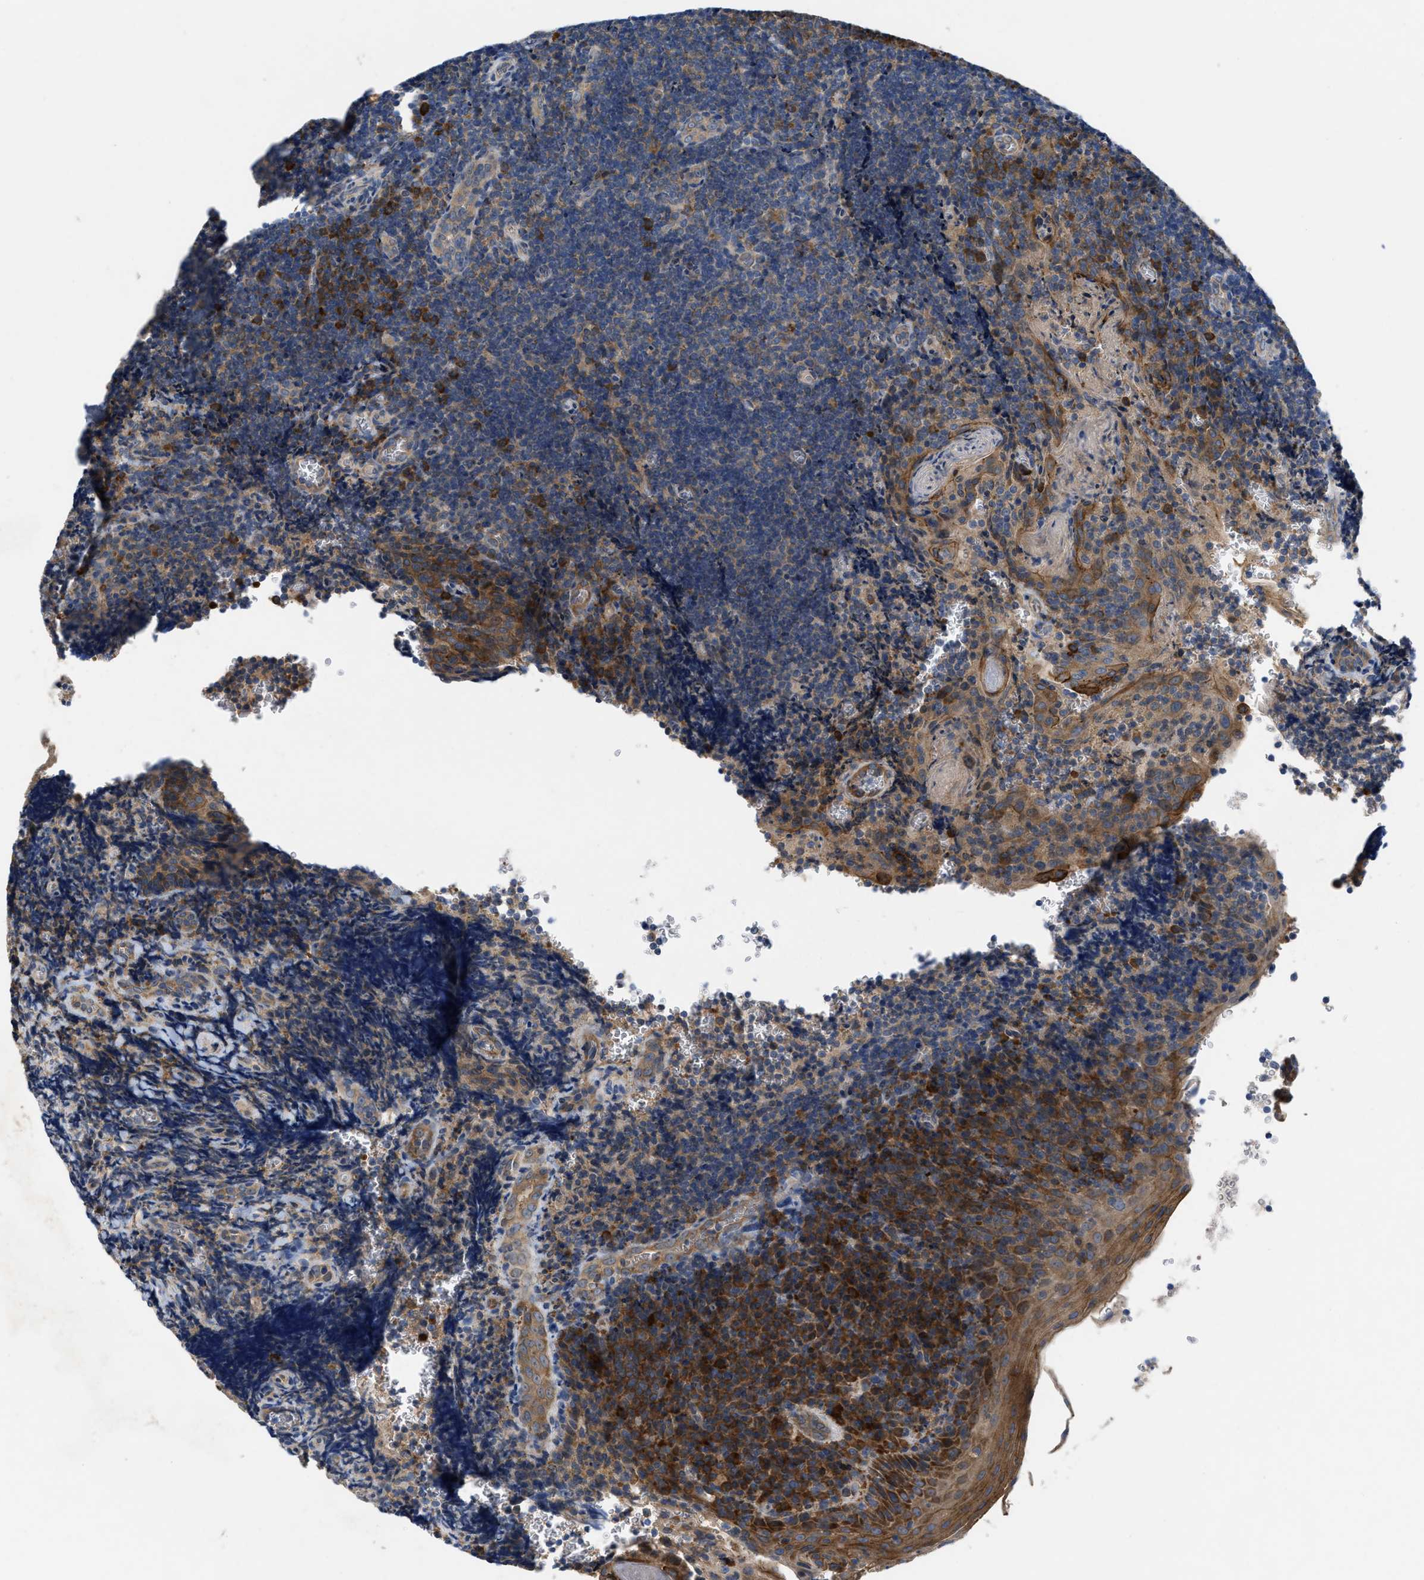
{"staining": {"intensity": "strong", "quantity": "<25%", "location": "cytoplasmic/membranous"}, "tissue": "tonsil", "cell_type": "Germinal center cells", "image_type": "normal", "snomed": [{"axis": "morphology", "description": "Normal tissue, NOS"}, {"axis": "morphology", "description": "Inflammation, NOS"}, {"axis": "topography", "description": "Tonsil"}], "caption": "This is a micrograph of immunohistochemistry (IHC) staining of normal tonsil, which shows strong positivity in the cytoplasmic/membranous of germinal center cells.", "gene": "TMEM131", "patient": {"sex": "female", "age": 31}}